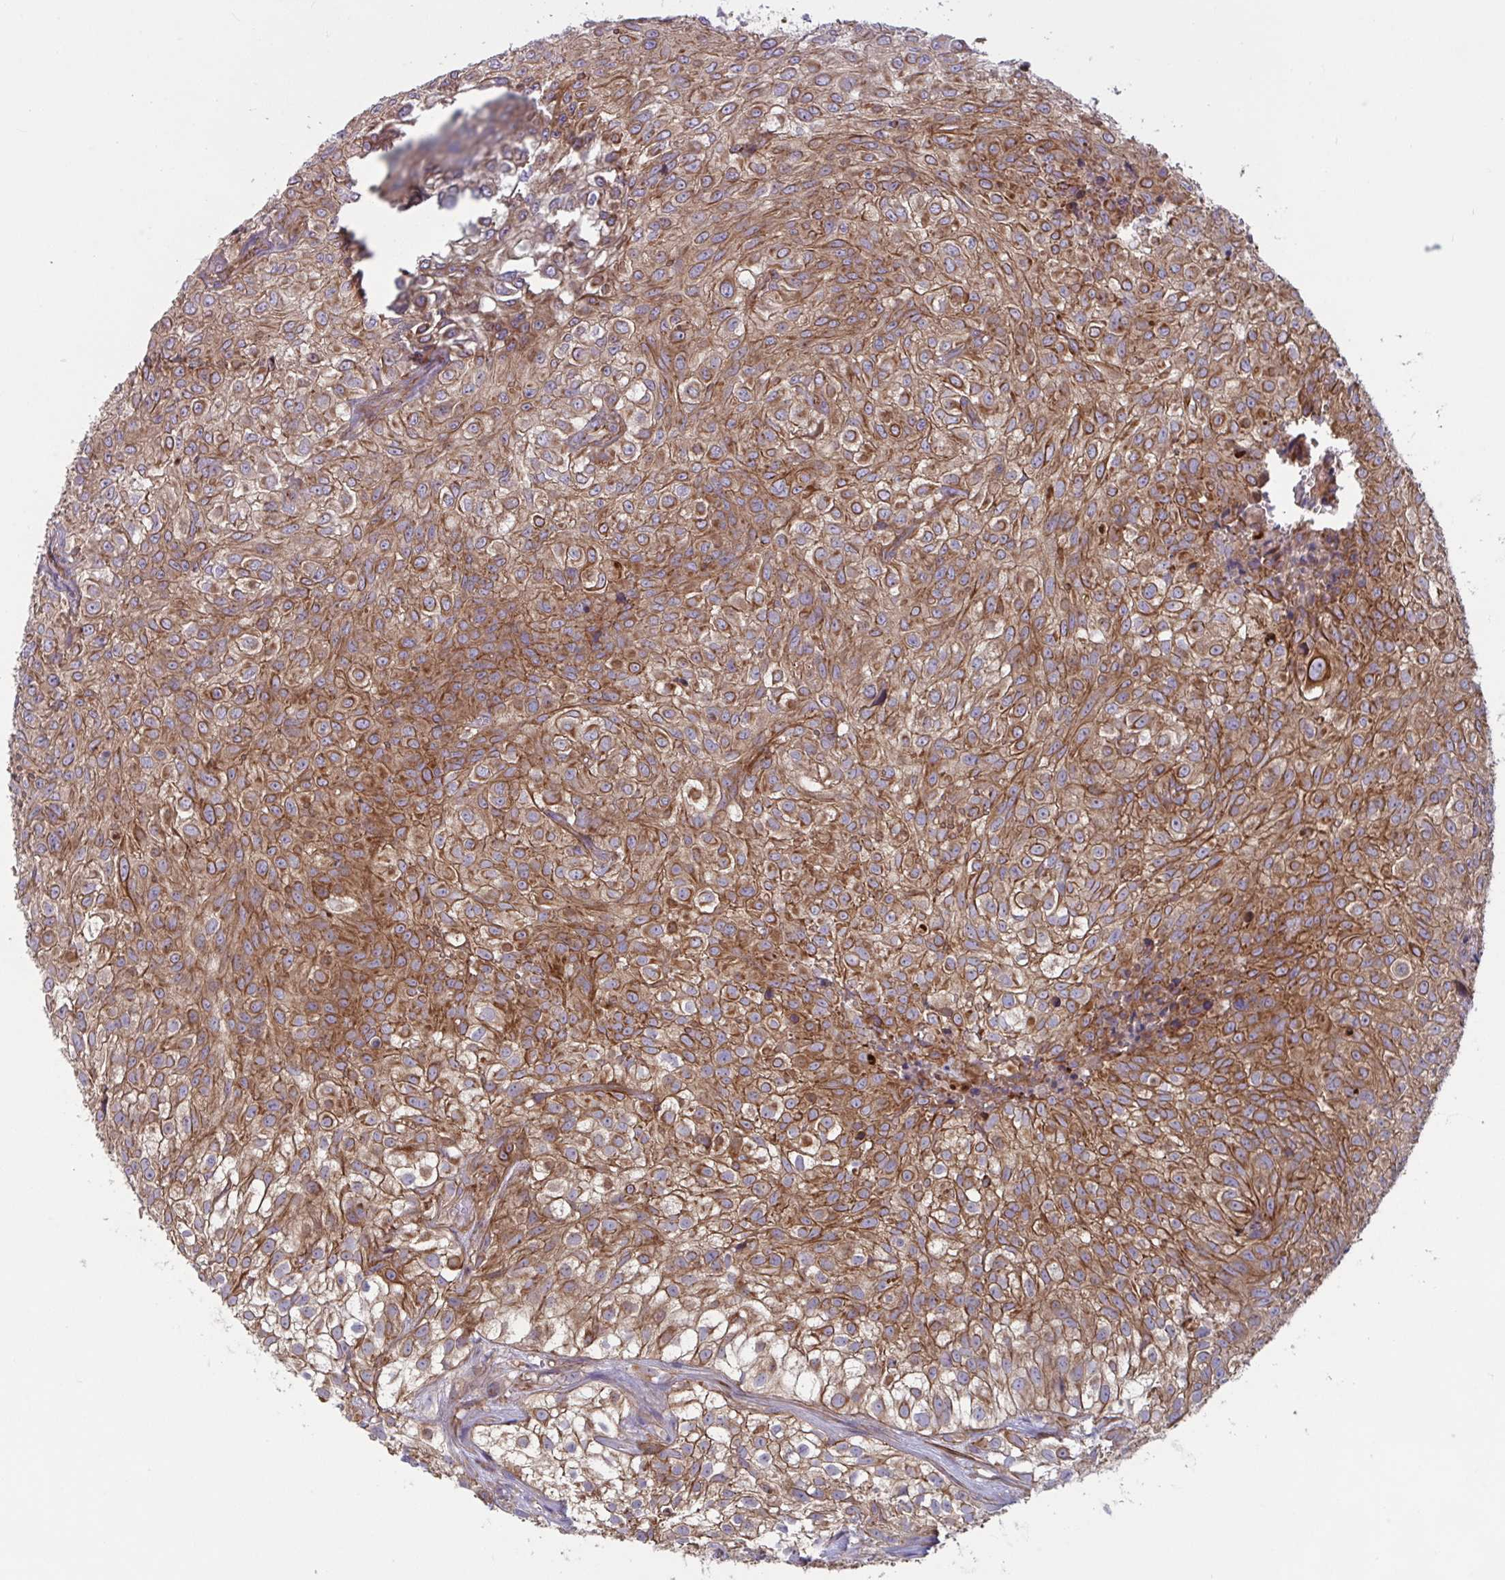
{"staining": {"intensity": "moderate", "quantity": ">75%", "location": "cytoplasmic/membranous"}, "tissue": "urothelial cancer", "cell_type": "Tumor cells", "image_type": "cancer", "snomed": [{"axis": "morphology", "description": "Urothelial carcinoma, High grade"}, {"axis": "topography", "description": "Urinary bladder"}], "caption": "Protein analysis of urothelial cancer tissue exhibits moderate cytoplasmic/membranous staining in about >75% of tumor cells. (brown staining indicates protein expression, while blue staining denotes nuclei).", "gene": "TANK", "patient": {"sex": "male", "age": 56}}